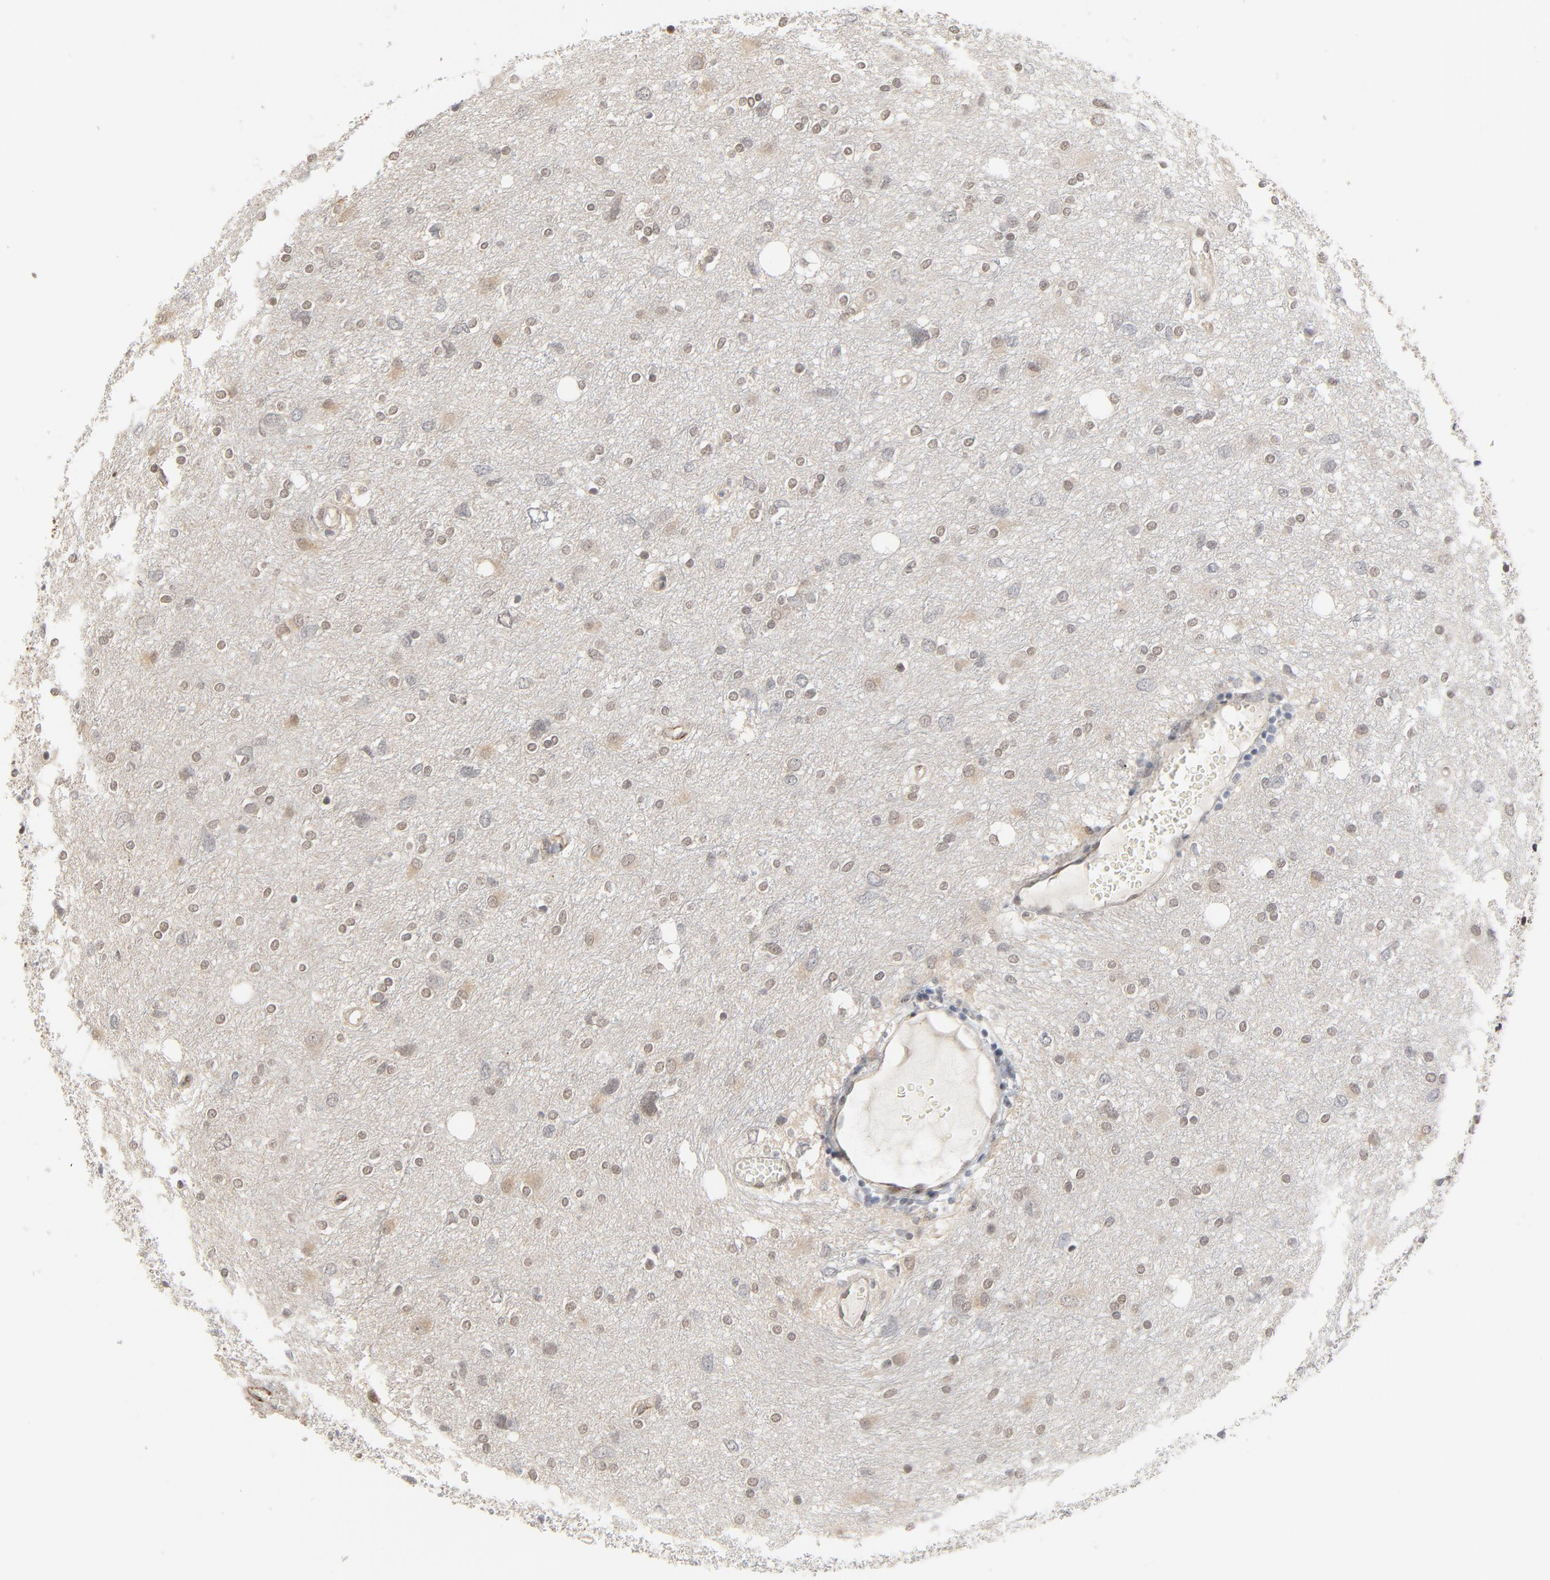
{"staining": {"intensity": "weak", "quantity": "<25%", "location": "cytoplasmic/membranous"}, "tissue": "glioma", "cell_type": "Tumor cells", "image_type": "cancer", "snomed": [{"axis": "morphology", "description": "Glioma, malignant, High grade"}, {"axis": "topography", "description": "Brain"}], "caption": "High power microscopy image of an immunohistochemistry (IHC) photomicrograph of glioma, revealing no significant positivity in tumor cells.", "gene": "ITPR3", "patient": {"sex": "female", "age": 59}}